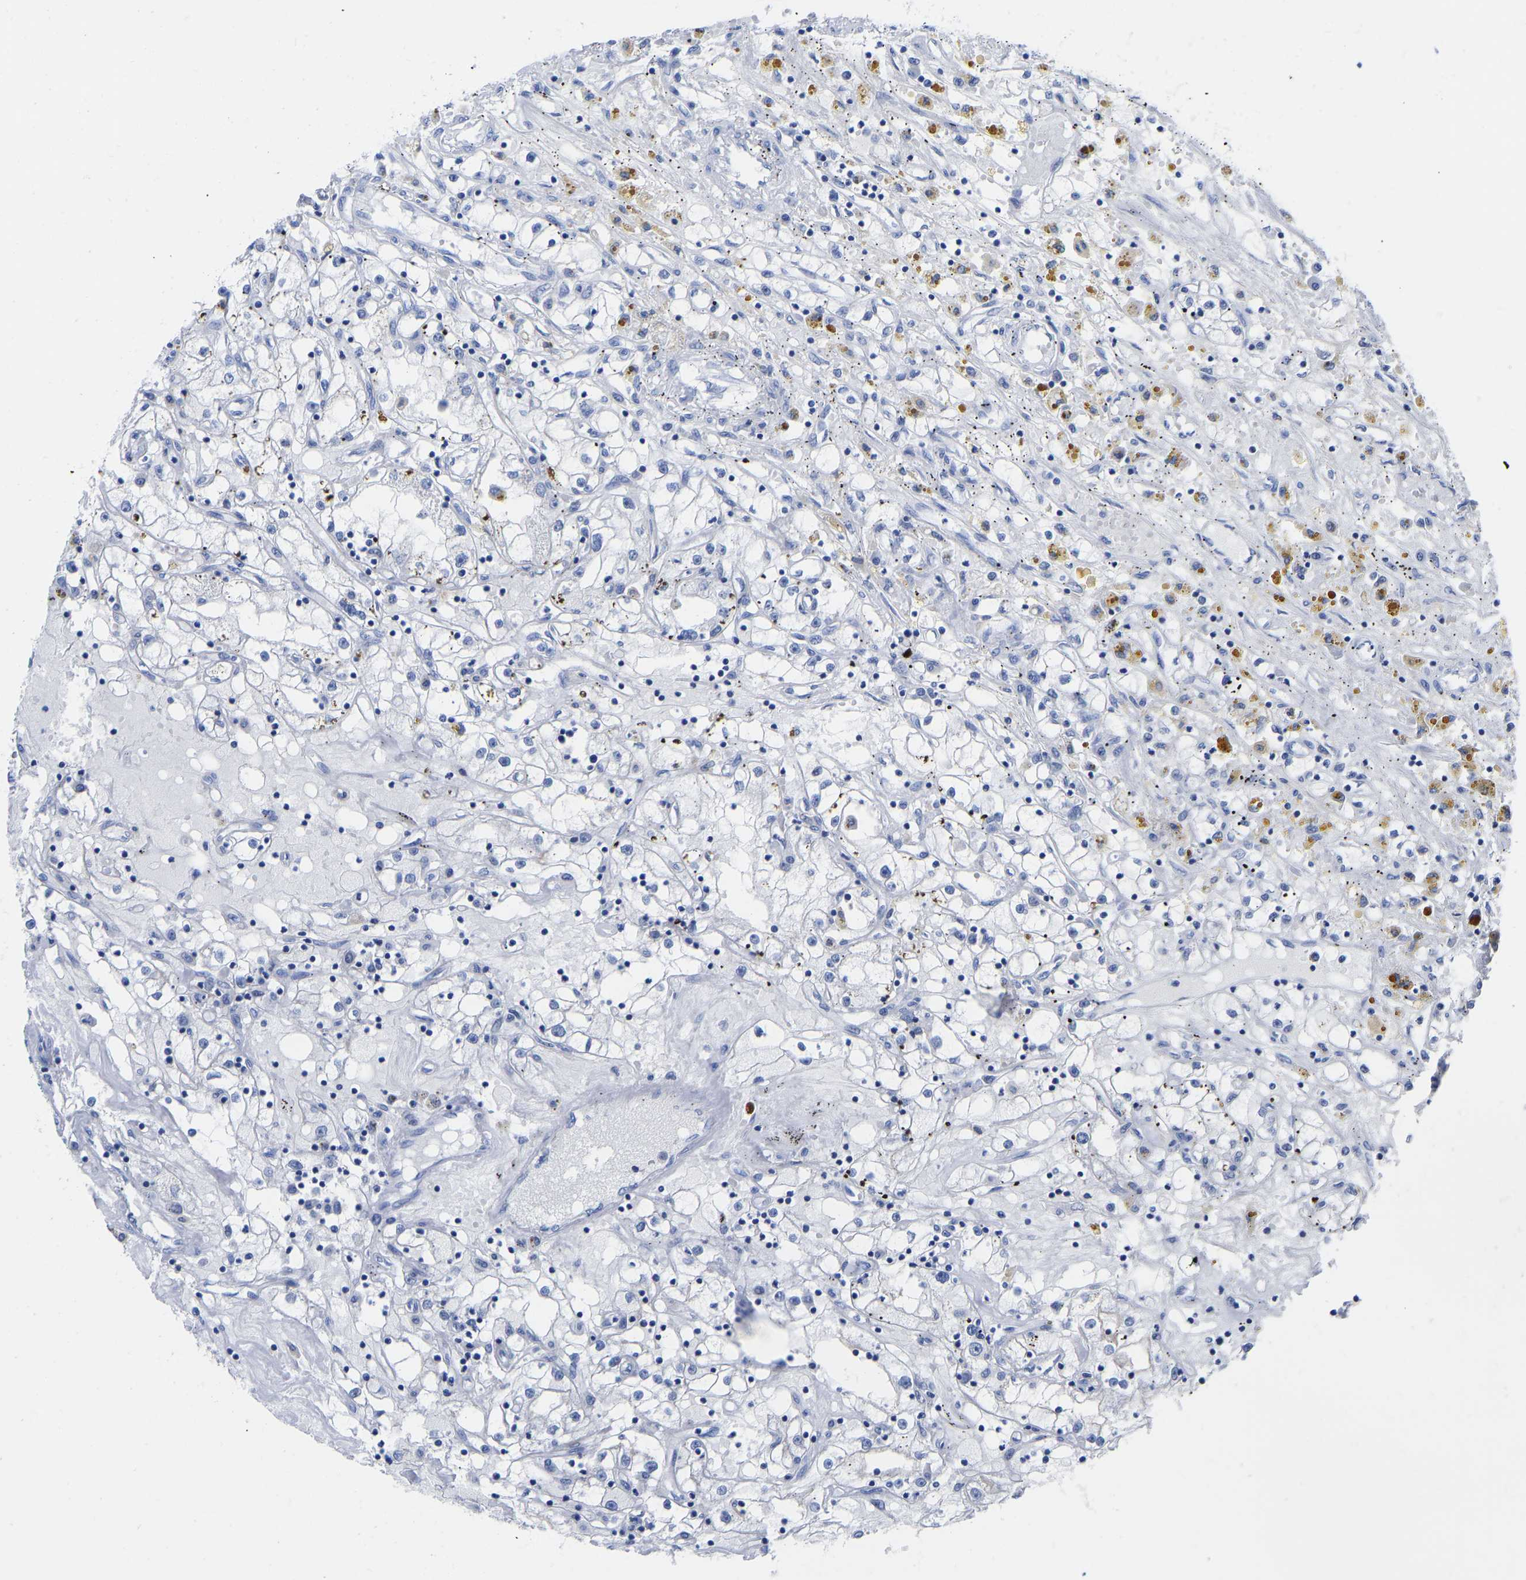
{"staining": {"intensity": "negative", "quantity": "none", "location": "none"}, "tissue": "renal cancer", "cell_type": "Tumor cells", "image_type": "cancer", "snomed": [{"axis": "morphology", "description": "Adenocarcinoma, NOS"}, {"axis": "topography", "description": "Kidney"}], "caption": "This image is of adenocarcinoma (renal) stained with immunohistochemistry to label a protein in brown with the nuclei are counter-stained blue. There is no staining in tumor cells.", "gene": "GPA33", "patient": {"sex": "male", "age": 56}}